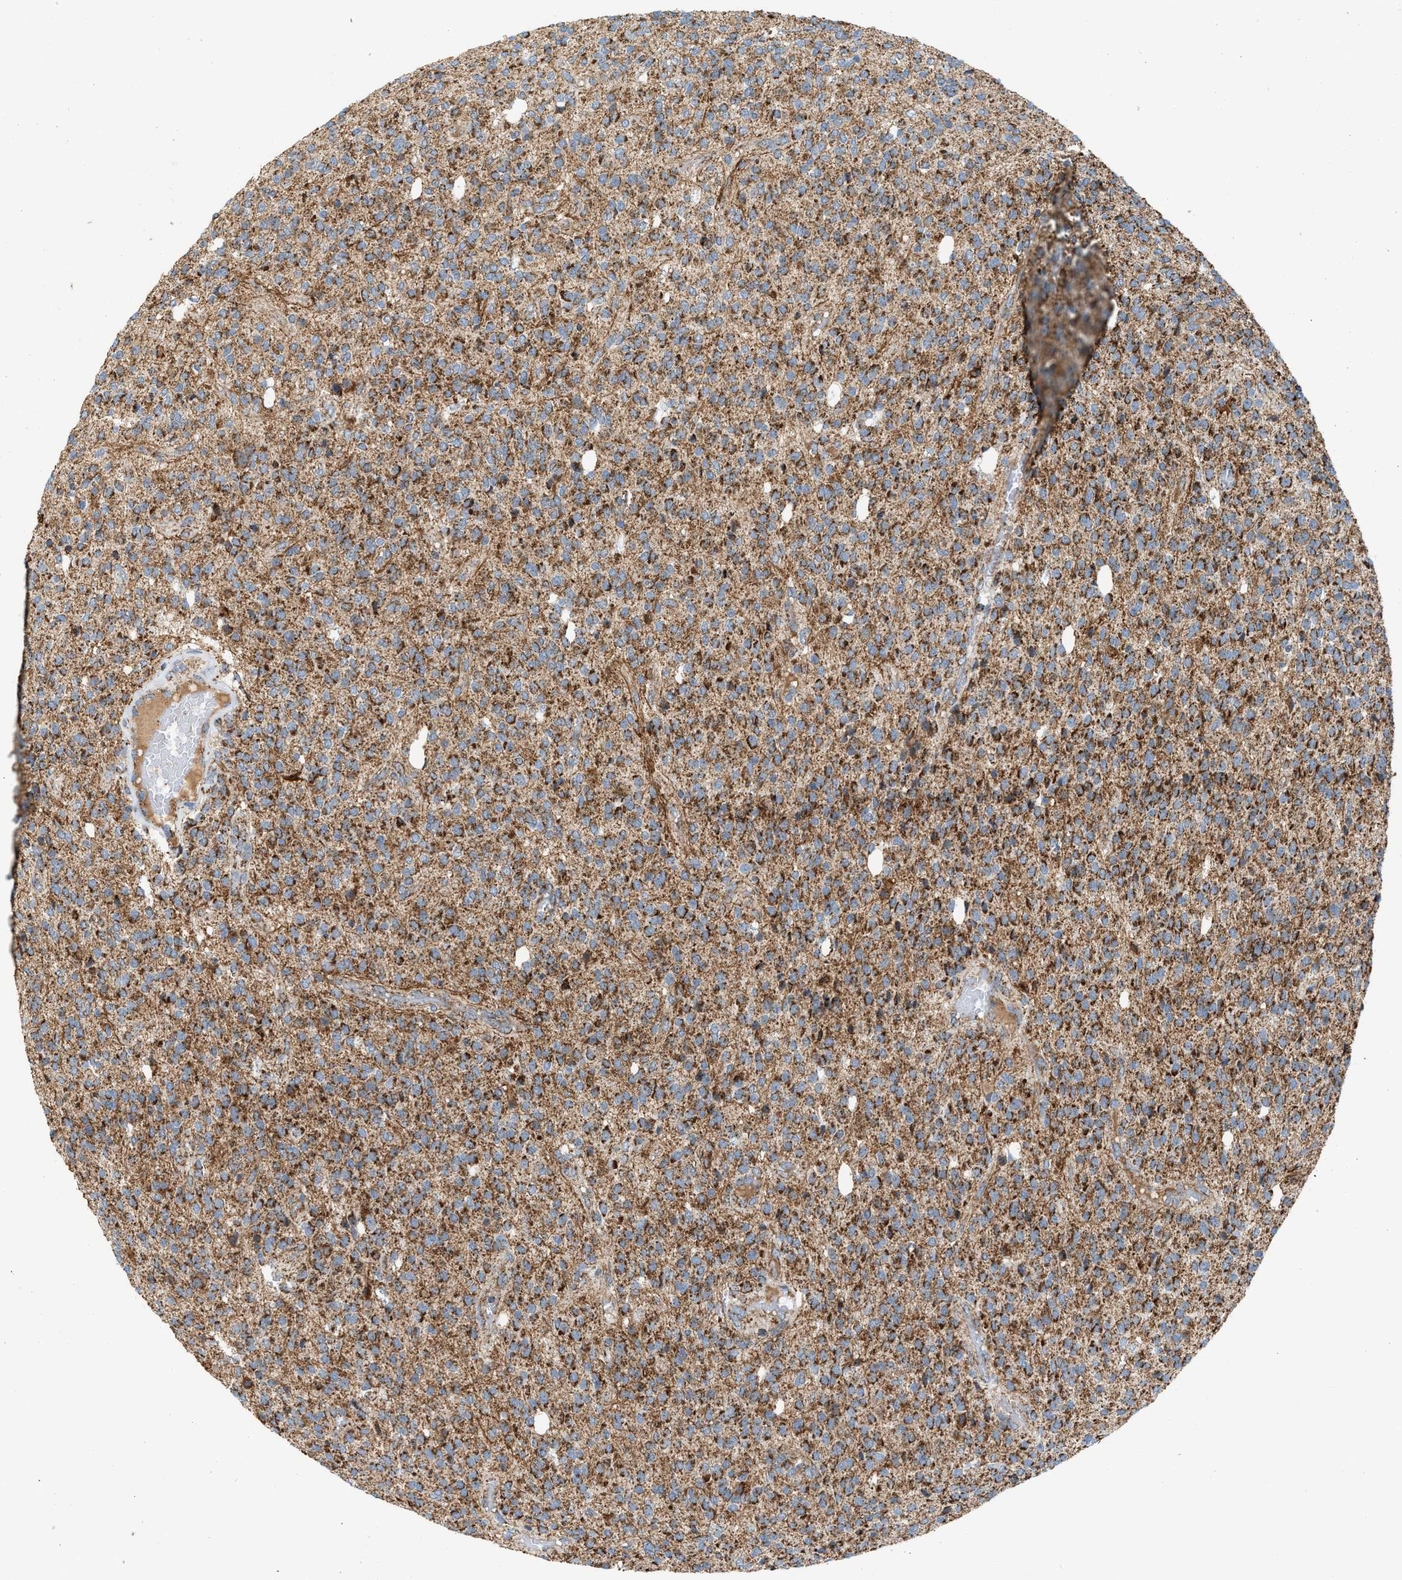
{"staining": {"intensity": "moderate", "quantity": ">75%", "location": "cytoplasmic/membranous"}, "tissue": "glioma", "cell_type": "Tumor cells", "image_type": "cancer", "snomed": [{"axis": "morphology", "description": "Glioma, malignant, High grade"}, {"axis": "topography", "description": "Brain"}], "caption": "An image showing moderate cytoplasmic/membranous staining in approximately >75% of tumor cells in glioma, as visualized by brown immunohistochemical staining.", "gene": "PMPCA", "patient": {"sex": "male", "age": 34}}